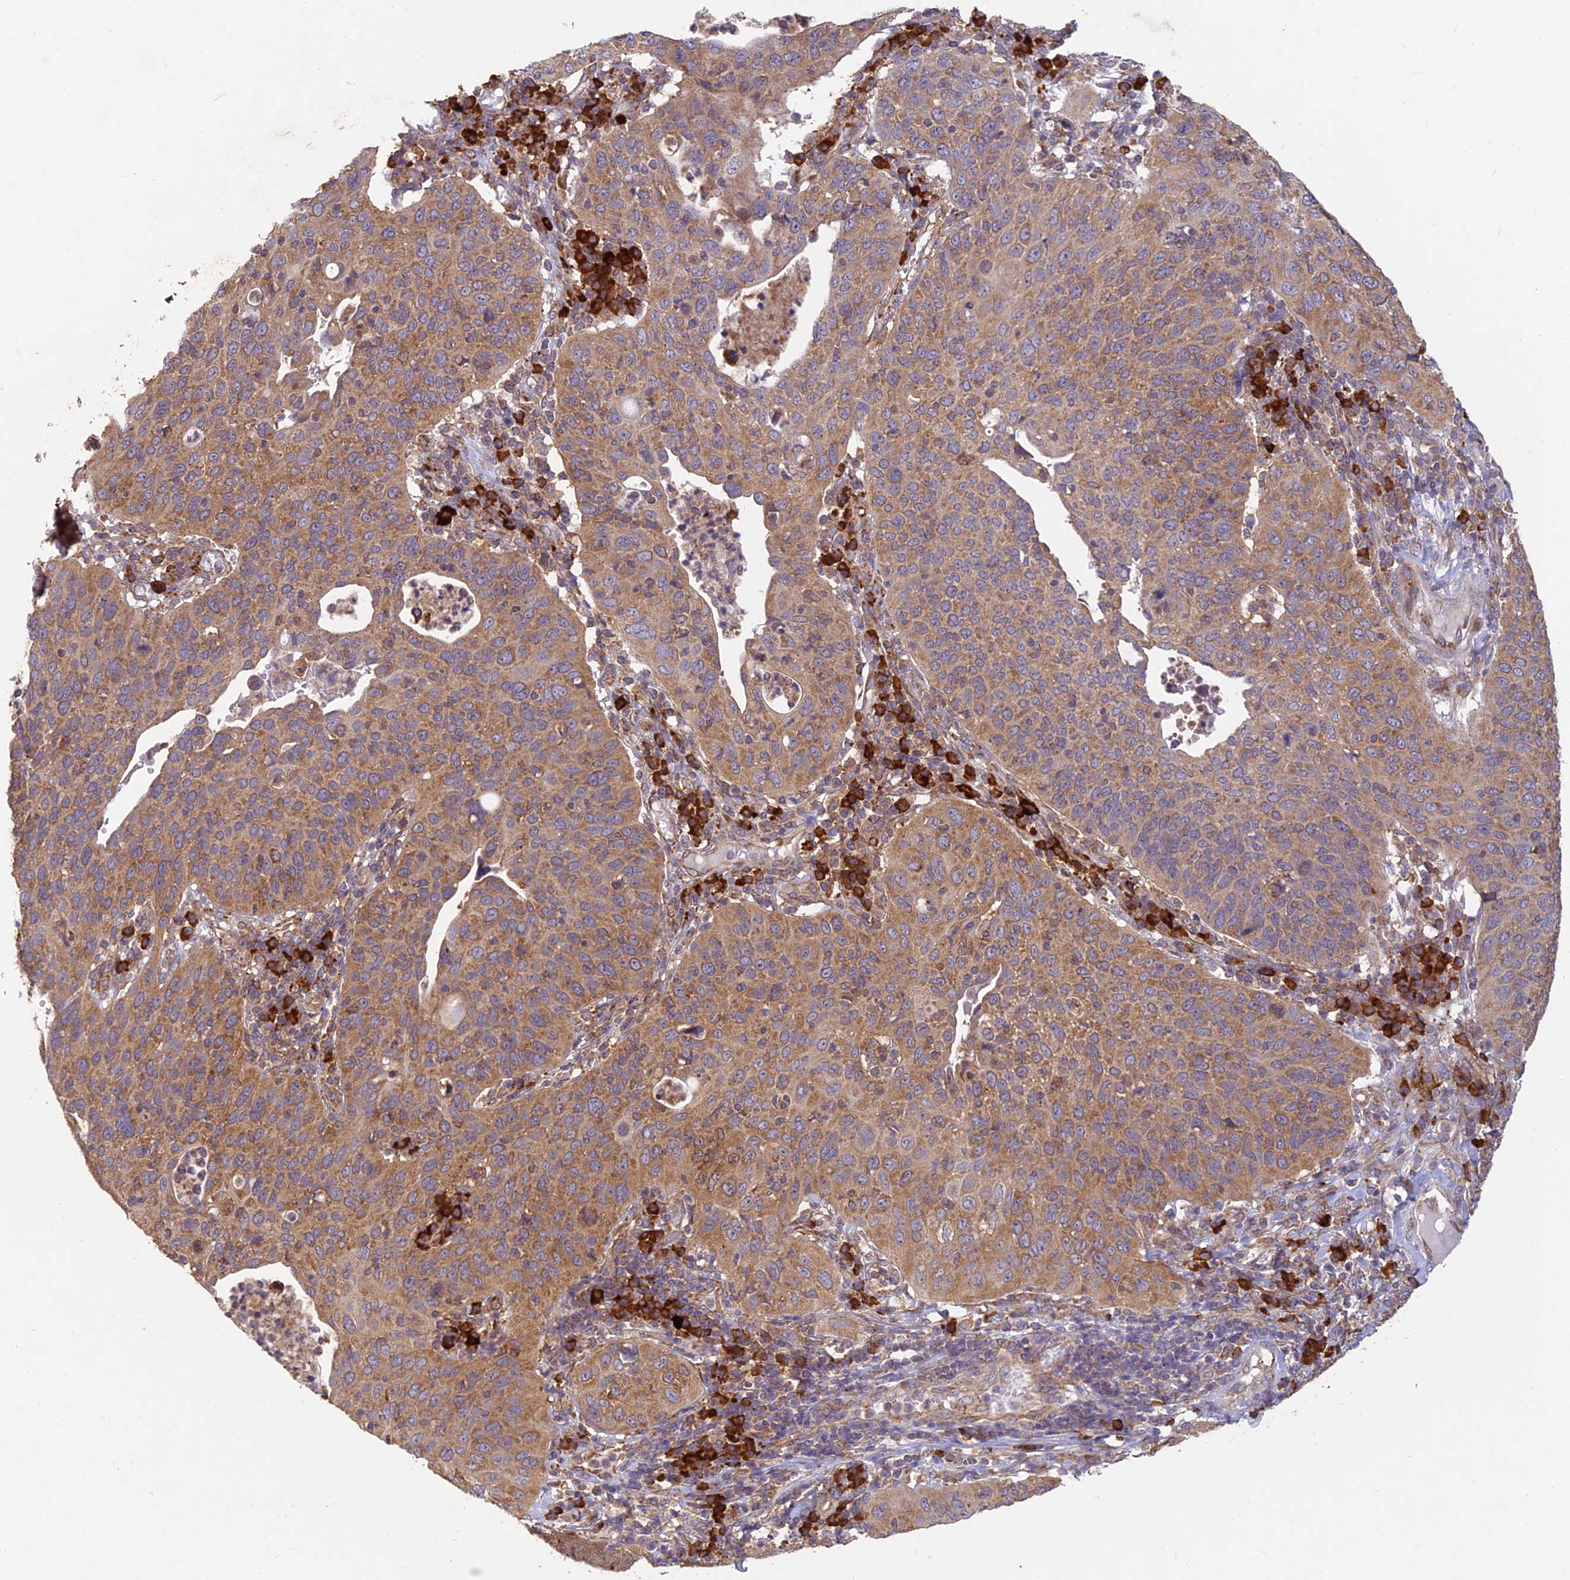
{"staining": {"intensity": "moderate", "quantity": ">75%", "location": "cytoplasmic/membranous"}, "tissue": "cervical cancer", "cell_type": "Tumor cells", "image_type": "cancer", "snomed": [{"axis": "morphology", "description": "Squamous cell carcinoma, NOS"}, {"axis": "topography", "description": "Cervix"}], "caption": "A medium amount of moderate cytoplasmic/membranous expression is identified in about >75% of tumor cells in squamous cell carcinoma (cervical) tissue.", "gene": "NXNL2", "patient": {"sex": "female", "age": 36}}